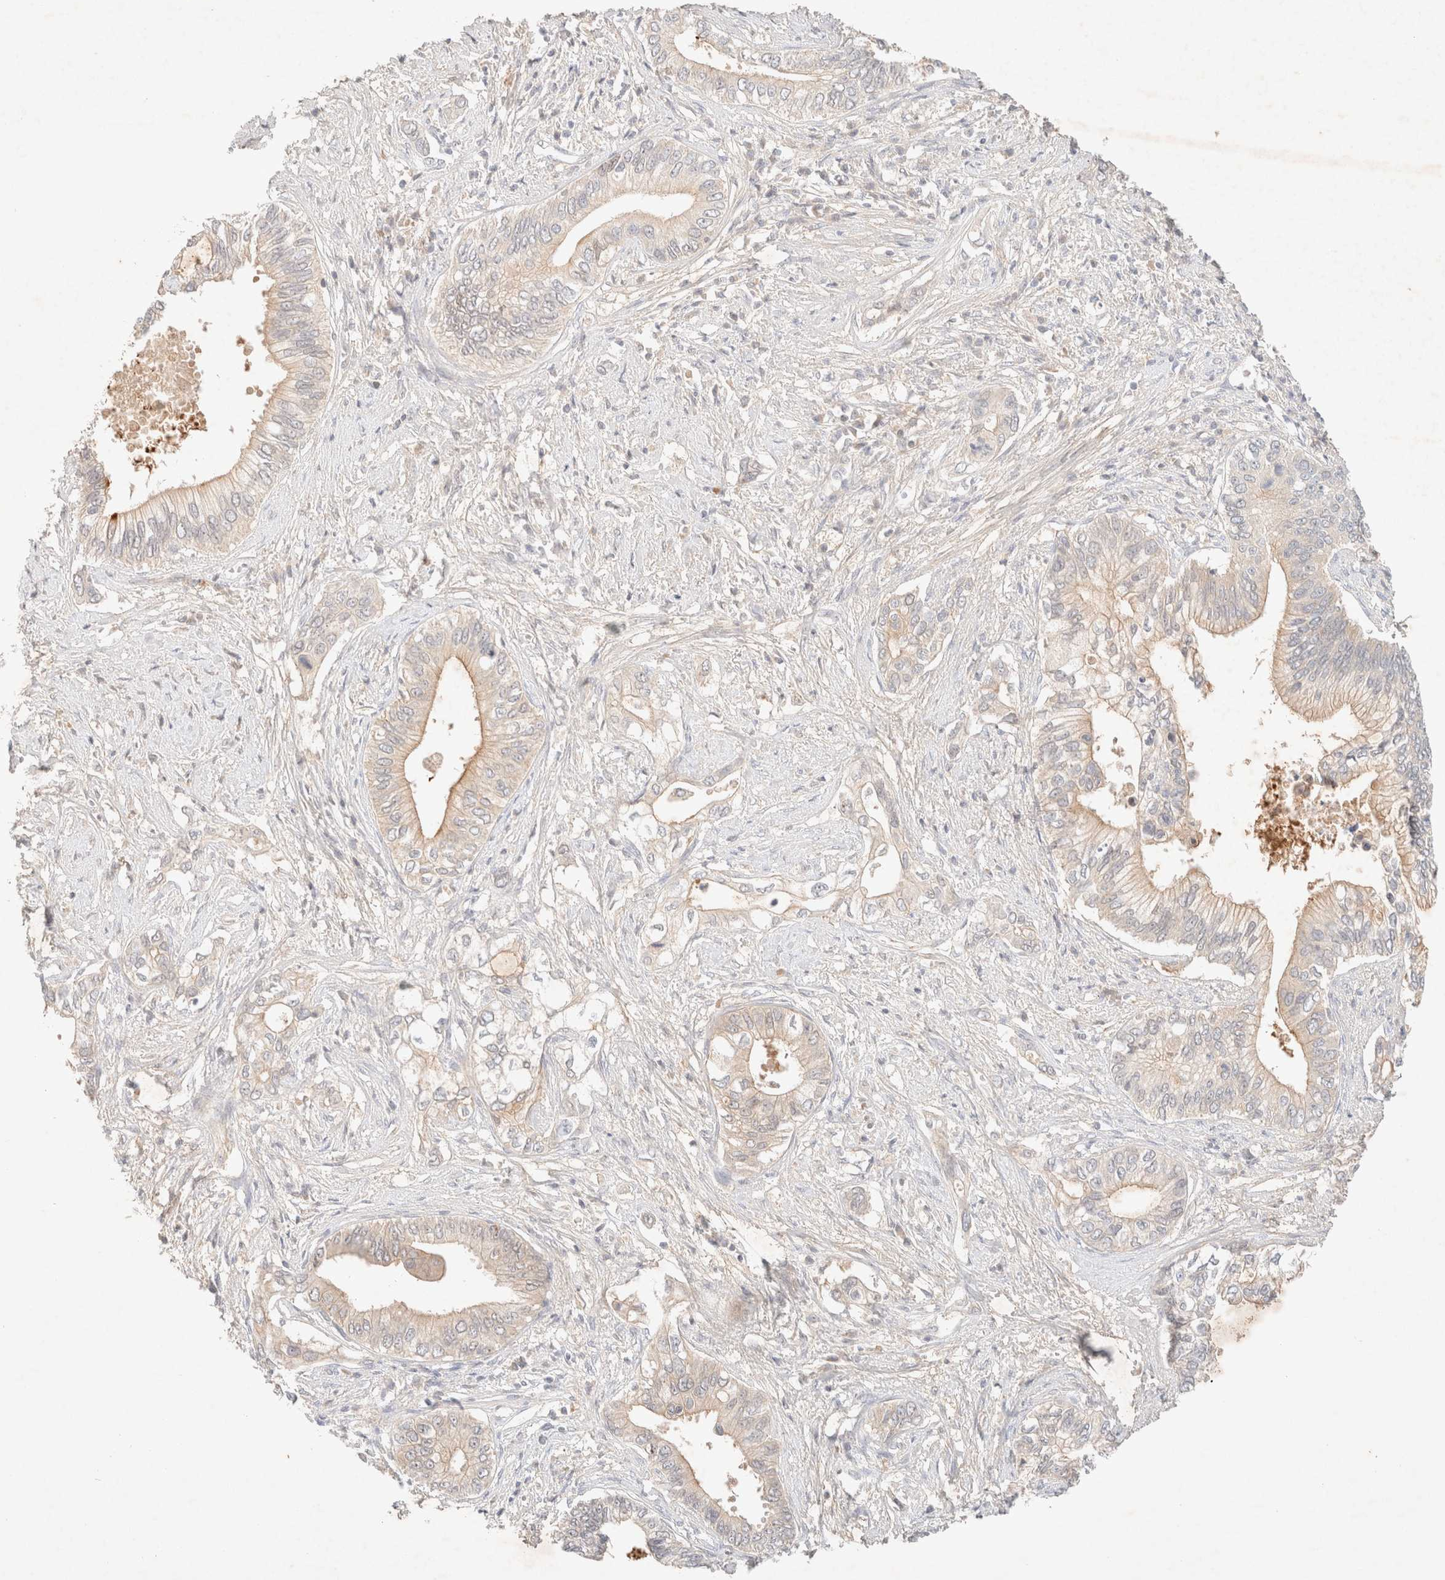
{"staining": {"intensity": "weak", "quantity": "<25%", "location": "cytoplasmic/membranous"}, "tissue": "pancreatic cancer", "cell_type": "Tumor cells", "image_type": "cancer", "snomed": [{"axis": "morphology", "description": "Normal tissue, NOS"}, {"axis": "morphology", "description": "Adenocarcinoma, NOS"}, {"axis": "topography", "description": "Pancreas"}, {"axis": "topography", "description": "Peripheral nerve tissue"}], "caption": "Pancreatic cancer (adenocarcinoma) was stained to show a protein in brown. There is no significant staining in tumor cells.", "gene": "SARM1", "patient": {"sex": "male", "age": 59}}